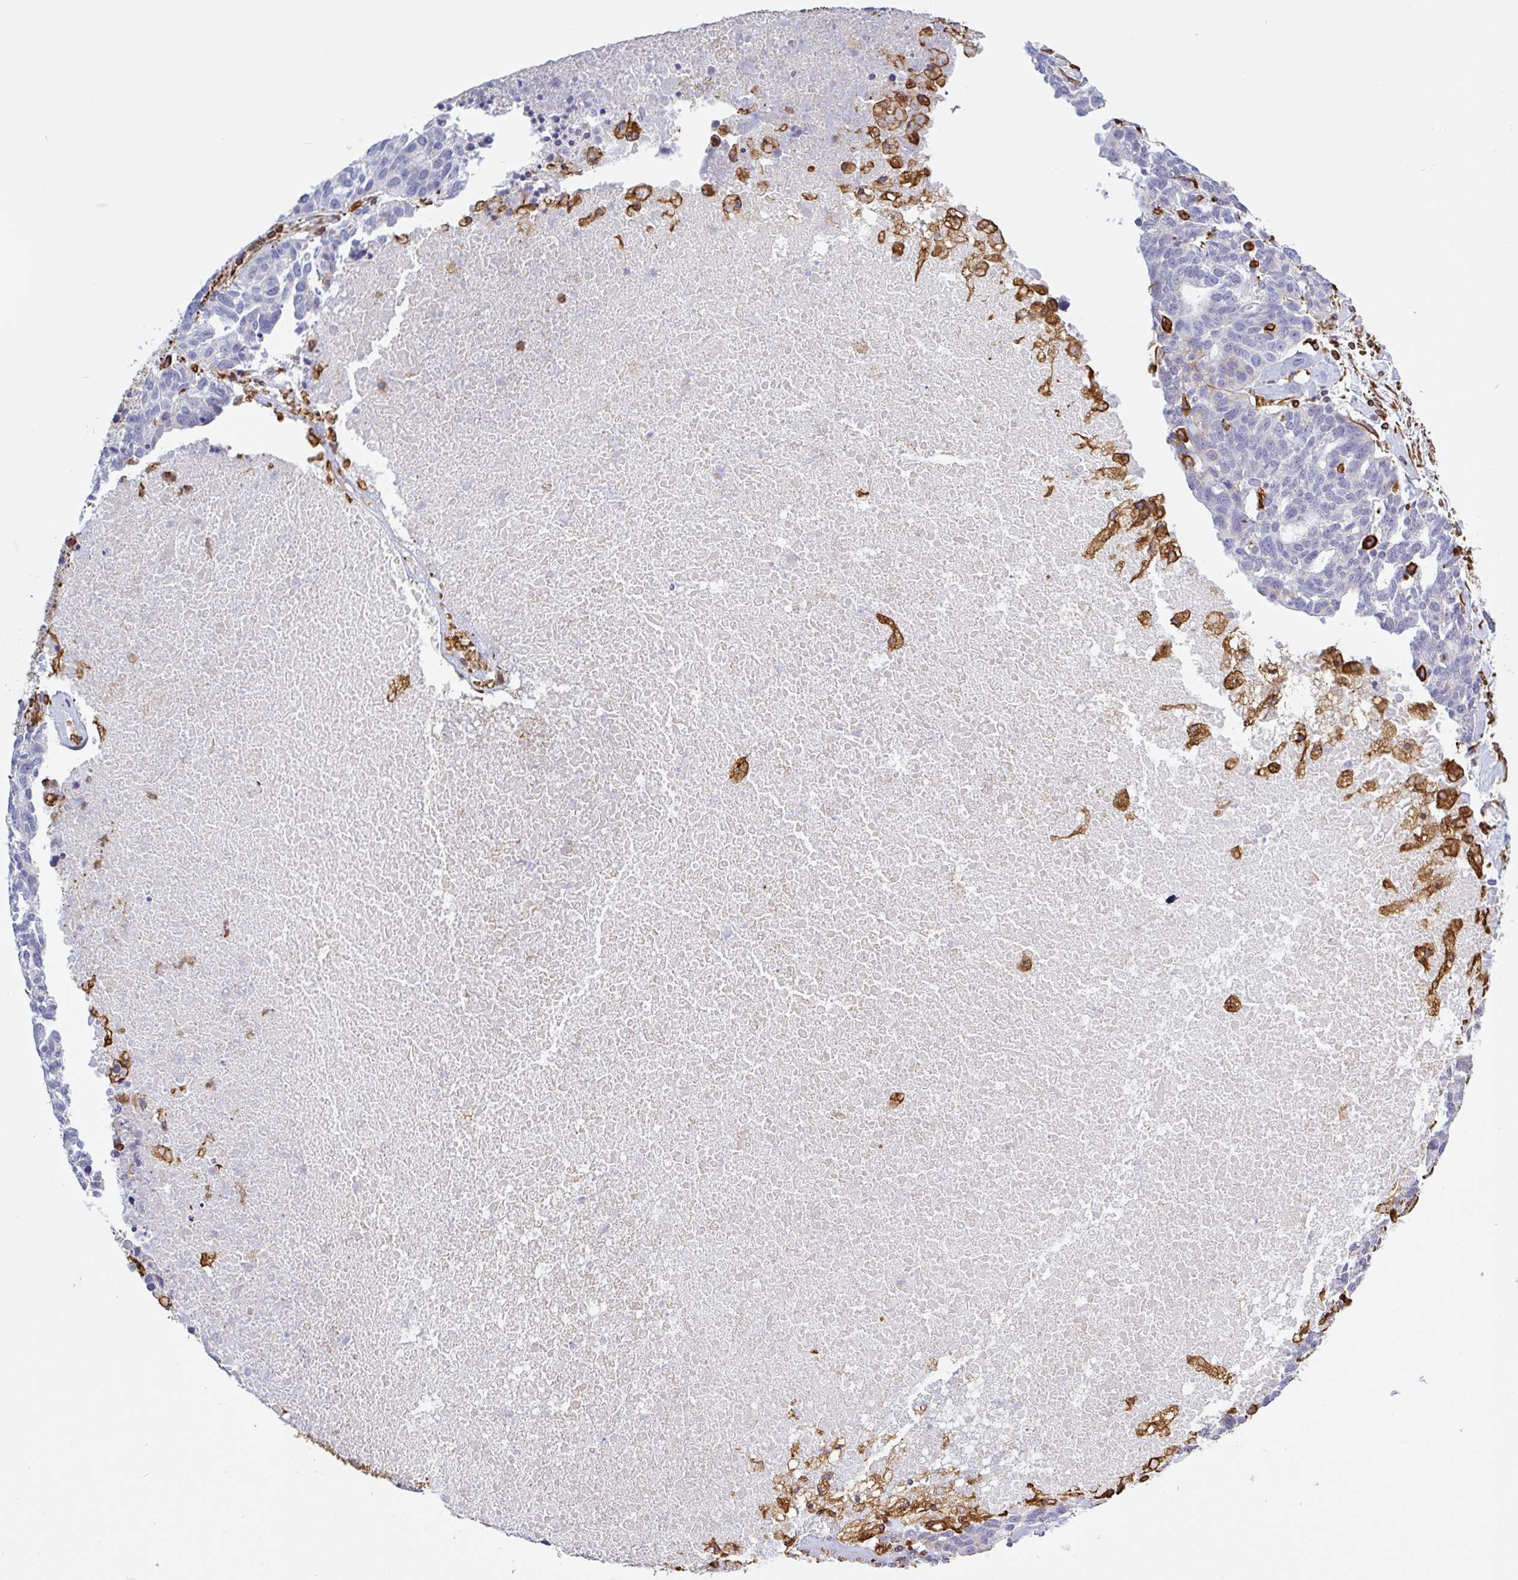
{"staining": {"intensity": "negative", "quantity": "none", "location": "none"}, "tissue": "ovarian cancer", "cell_type": "Tumor cells", "image_type": "cancer", "snomed": [{"axis": "morphology", "description": "Cystadenocarcinoma, serous, NOS"}, {"axis": "topography", "description": "Ovary"}], "caption": "This is a image of immunohistochemistry (IHC) staining of ovarian serous cystadenocarcinoma, which shows no staining in tumor cells.", "gene": "PPFIA1", "patient": {"sex": "female", "age": 59}}